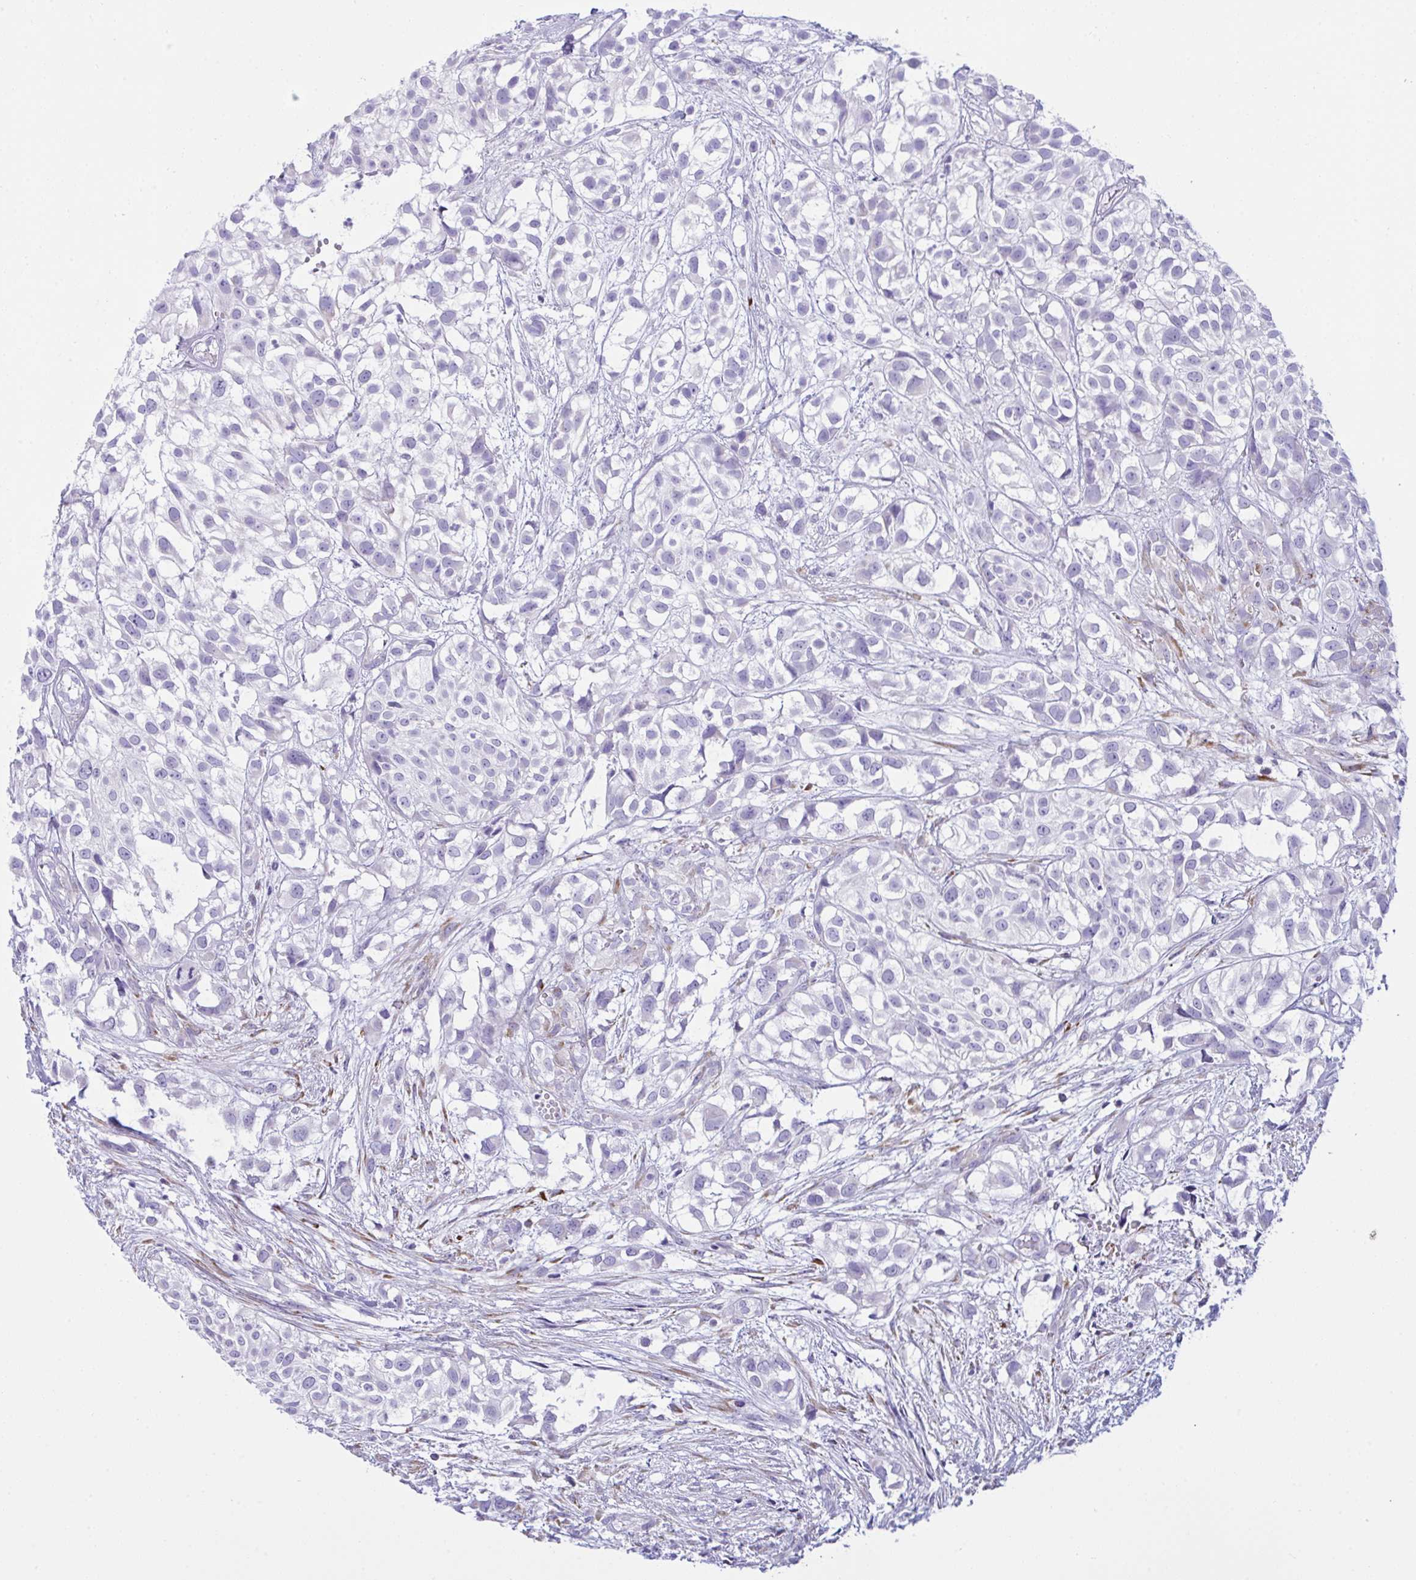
{"staining": {"intensity": "negative", "quantity": "none", "location": "none"}, "tissue": "urothelial cancer", "cell_type": "Tumor cells", "image_type": "cancer", "snomed": [{"axis": "morphology", "description": "Urothelial carcinoma, High grade"}, {"axis": "topography", "description": "Urinary bladder"}], "caption": "A micrograph of urothelial cancer stained for a protein shows no brown staining in tumor cells.", "gene": "BBS1", "patient": {"sex": "male", "age": 56}}